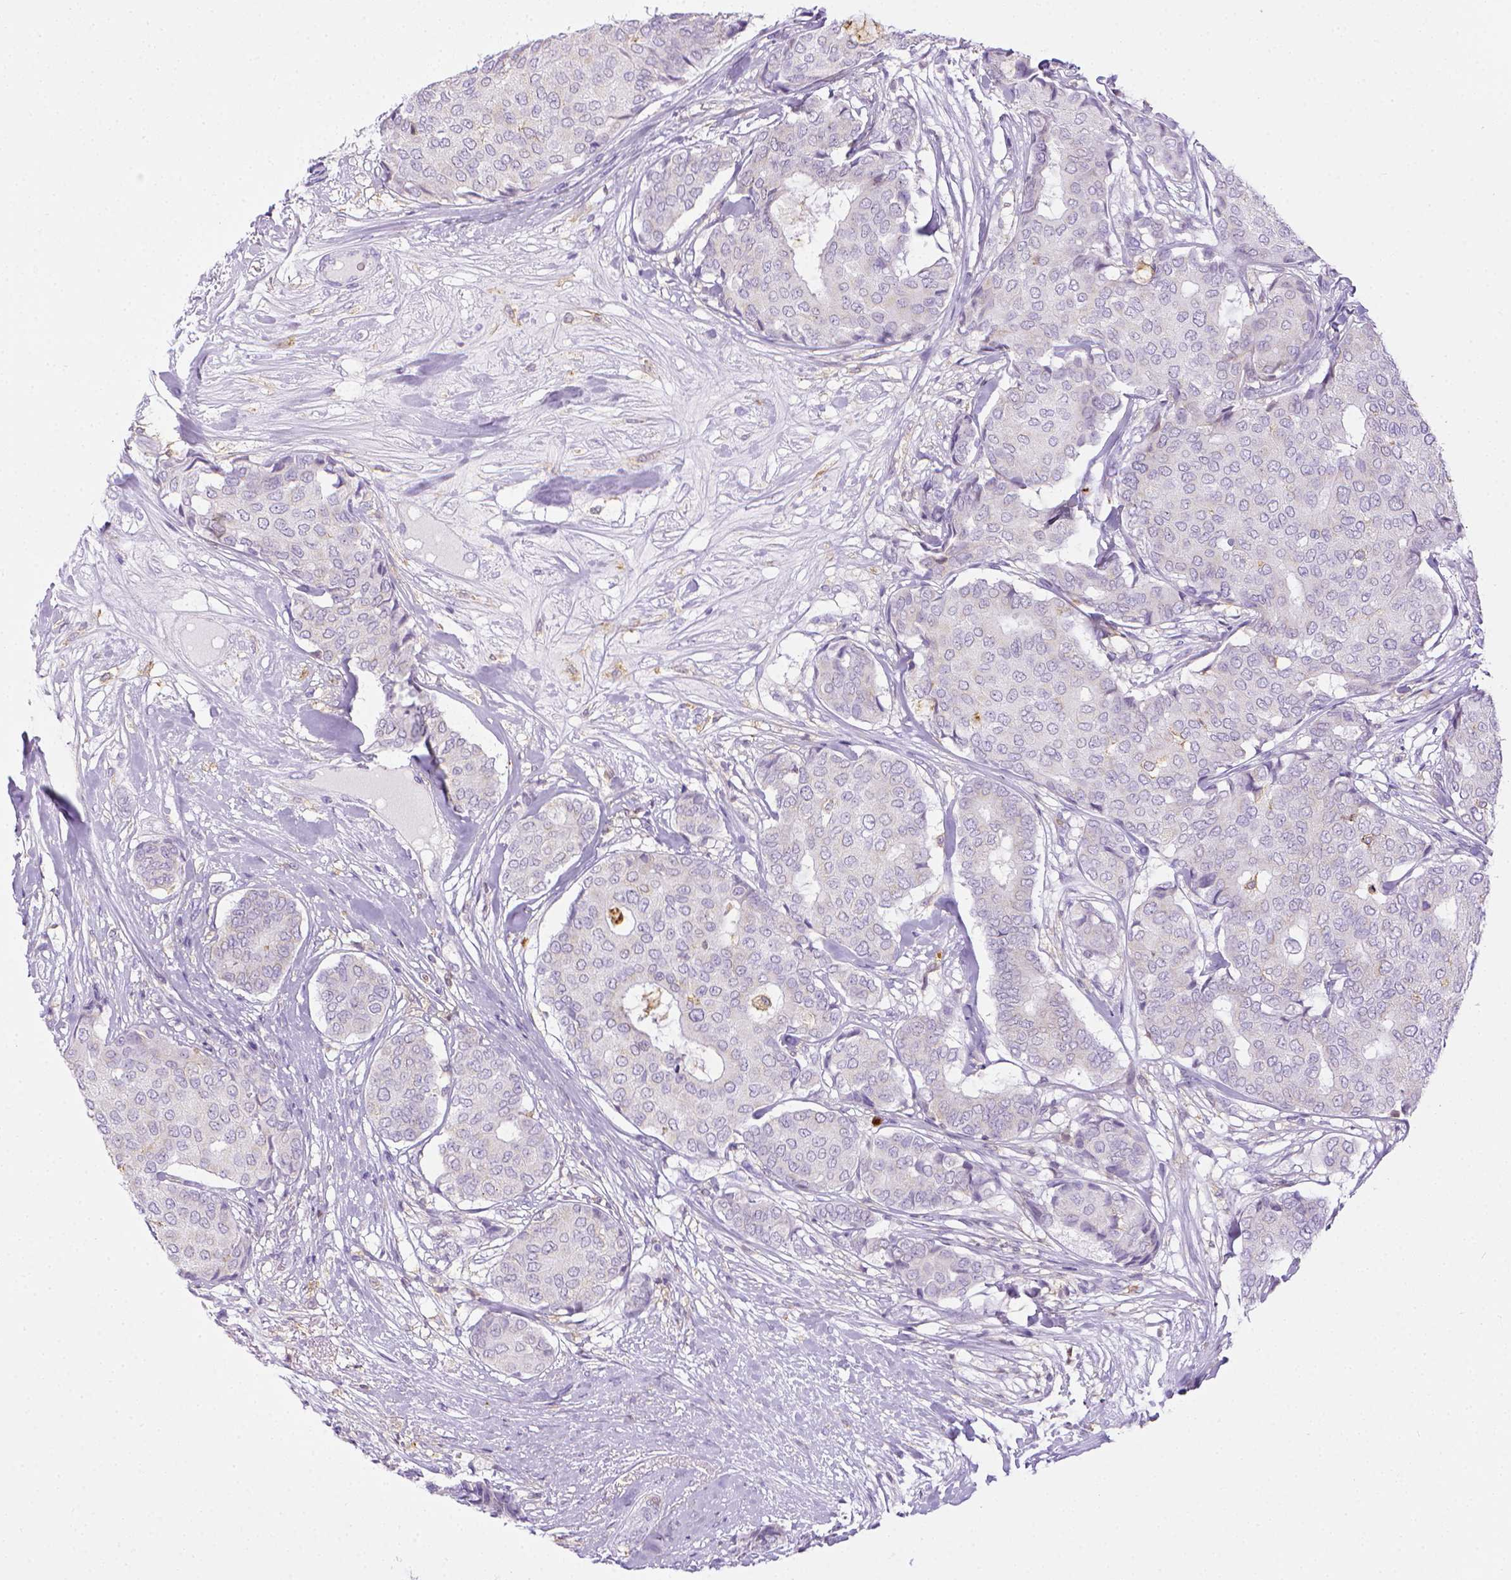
{"staining": {"intensity": "negative", "quantity": "none", "location": "none"}, "tissue": "breast cancer", "cell_type": "Tumor cells", "image_type": "cancer", "snomed": [{"axis": "morphology", "description": "Duct carcinoma"}, {"axis": "topography", "description": "Breast"}], "caption": "DAB (3,3'-diaminobenzidine) immunohistochemical staining of breast cancer (invasive ductal carcinoma) exhibits no significant positivity in tumor cells.", "gene": "ITGAM", "patient": {"sex": "female", "age": 75}}